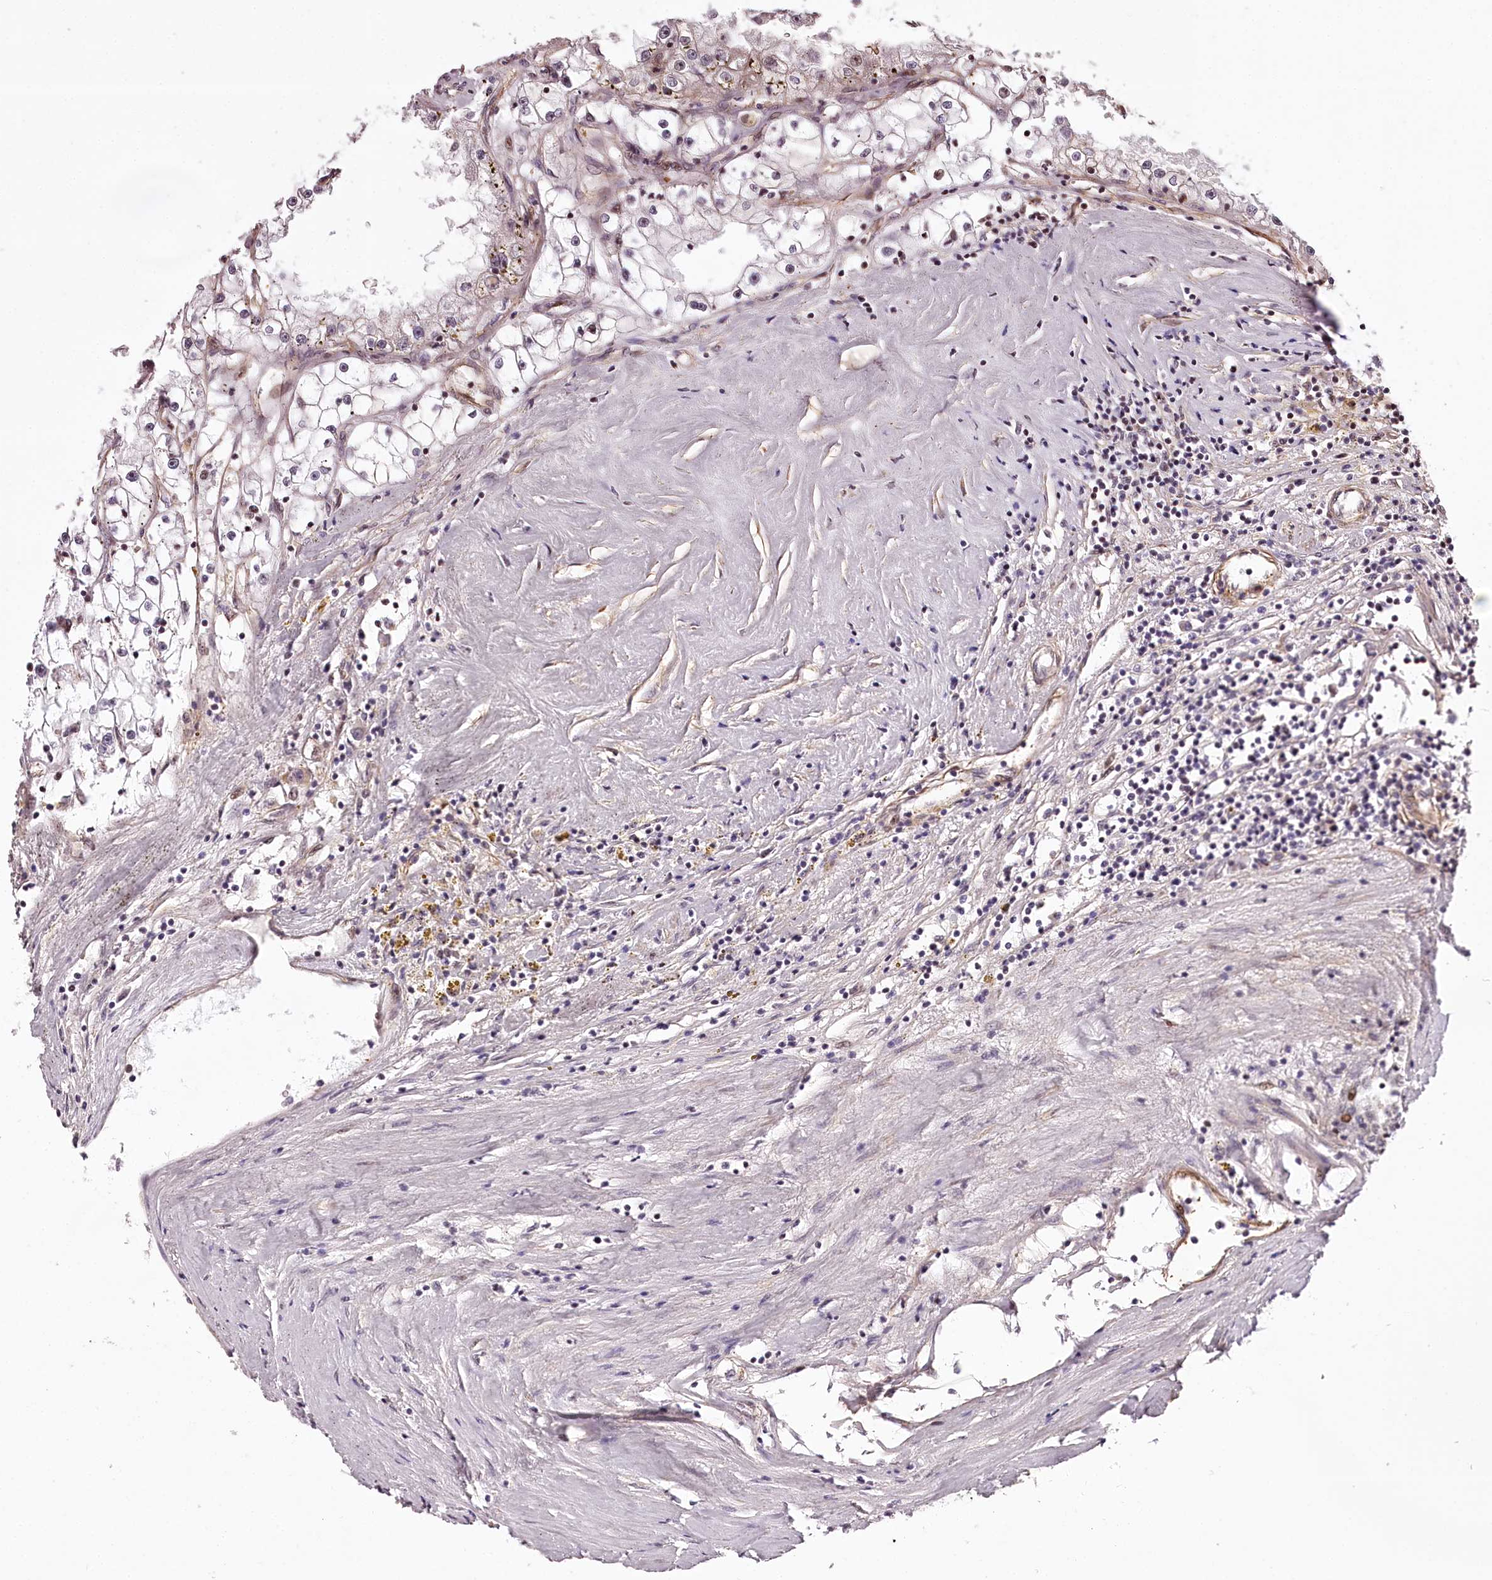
{"staining": {"intensity": "weak", "quantity": "<25%", "location": "nuclear"}, "tissue": "renal cancer", "cell_type": "Tumor cells", "image_type": "cancer", "snomed": [{"axis": "morphology", "description": "Adenocarcinoma, NOS"}, {"axis": "topography", "description": "Kidney"}], "caption": "The IHC photomicrograph has no significant positivity in tumor cells of renal adenocarcinoma tissue.", "gene": "TTC33", "patient": {"sex": "male", "age": 56}}